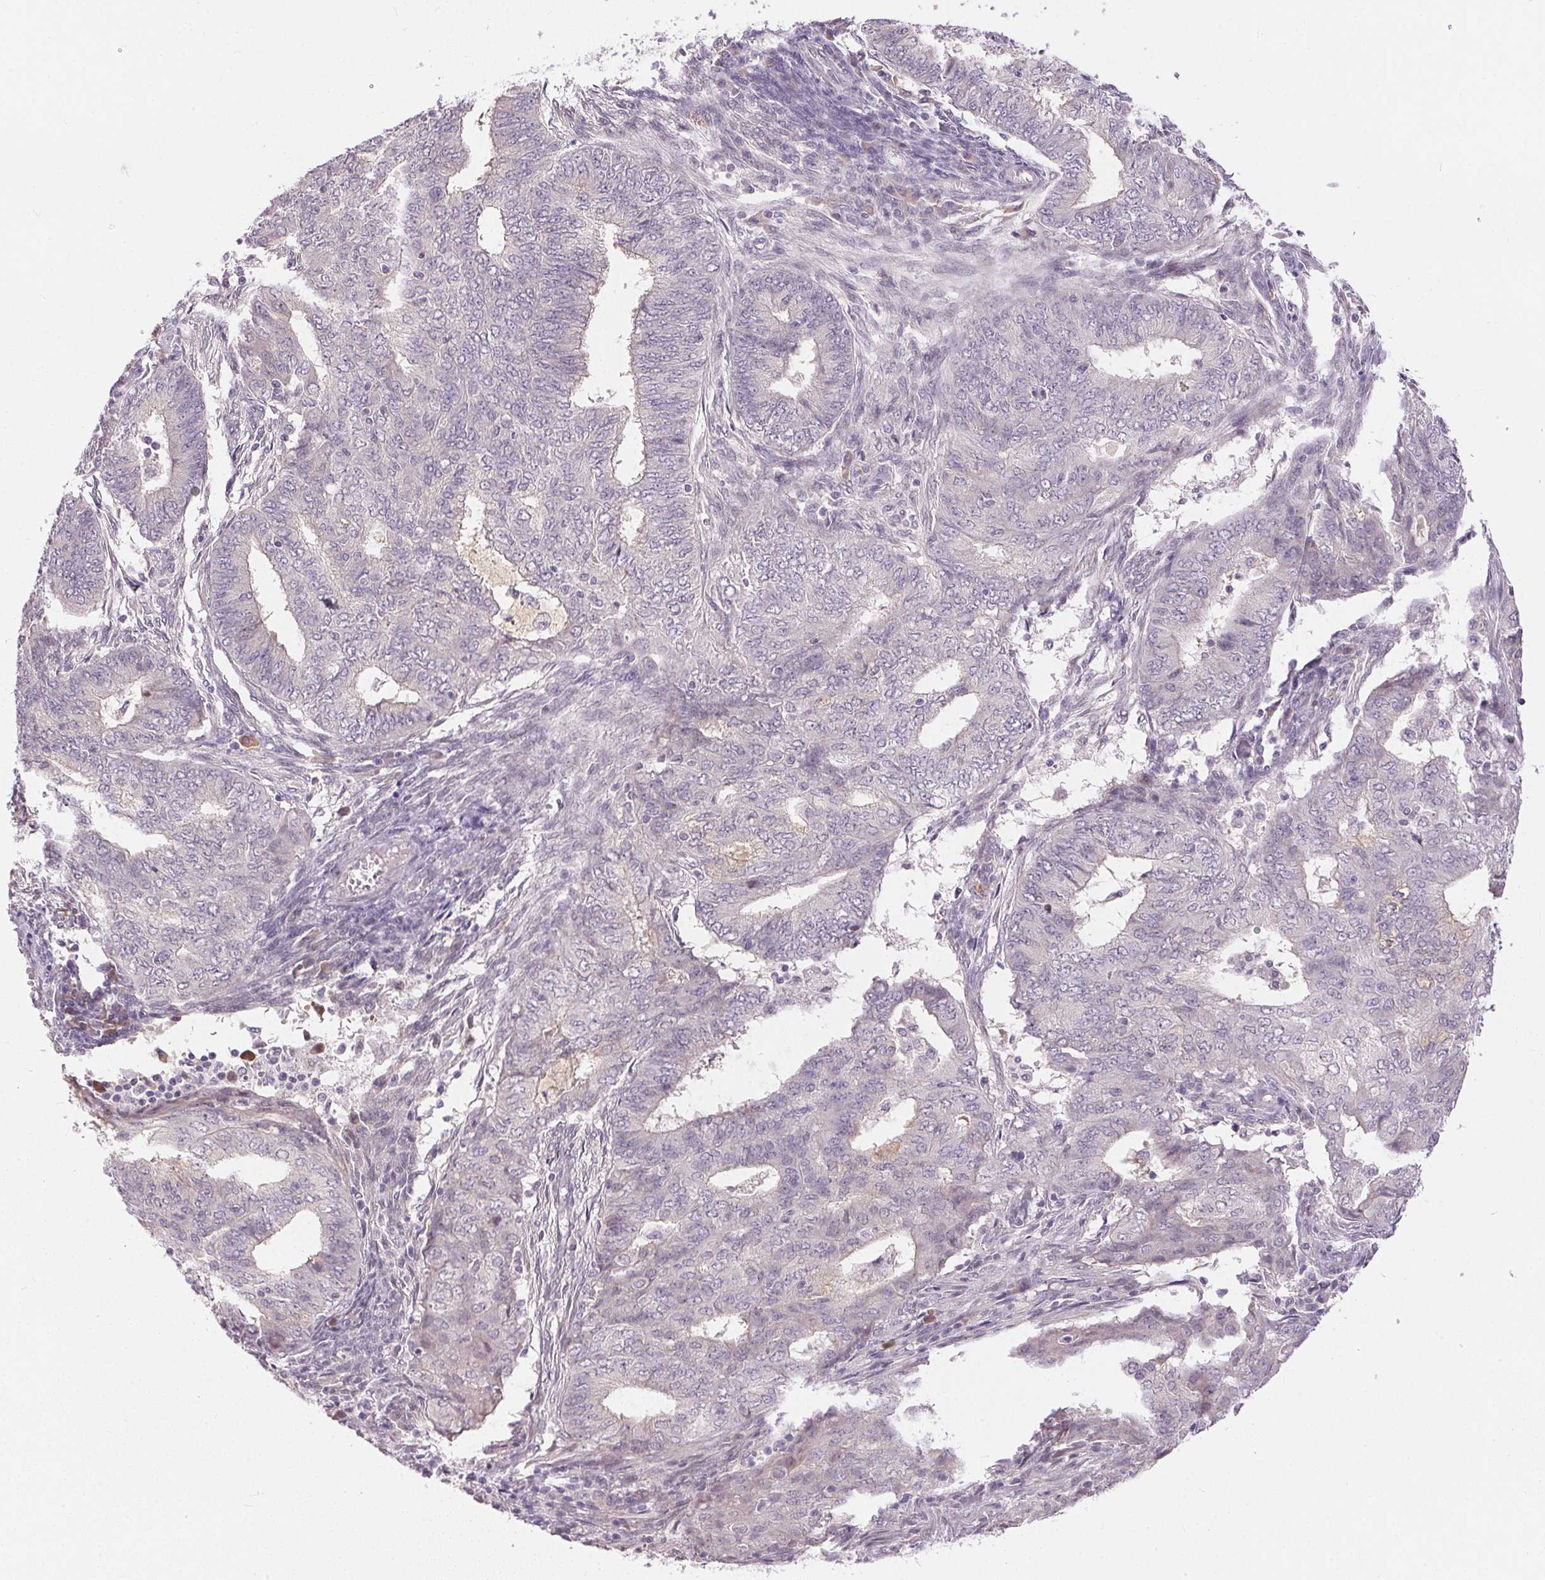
{"staining": {"intensity": "negative", "quantity": "none", "location": "none"}, "tissue": "endometrial cancer", "cell_type": "Tumor cells", "image_type": "cancer", "snomed": [{"axis": "morphology", "description": "Adenocarcinoma, NOS"}, {"axis": "topography", "description": "Endometrium"}], "caption": "Tumor cells show no significant protein staining in endometrial adenocarcinoma.", "gene": "TTC23L", "patient": {"sex": "female", "age": 62}}